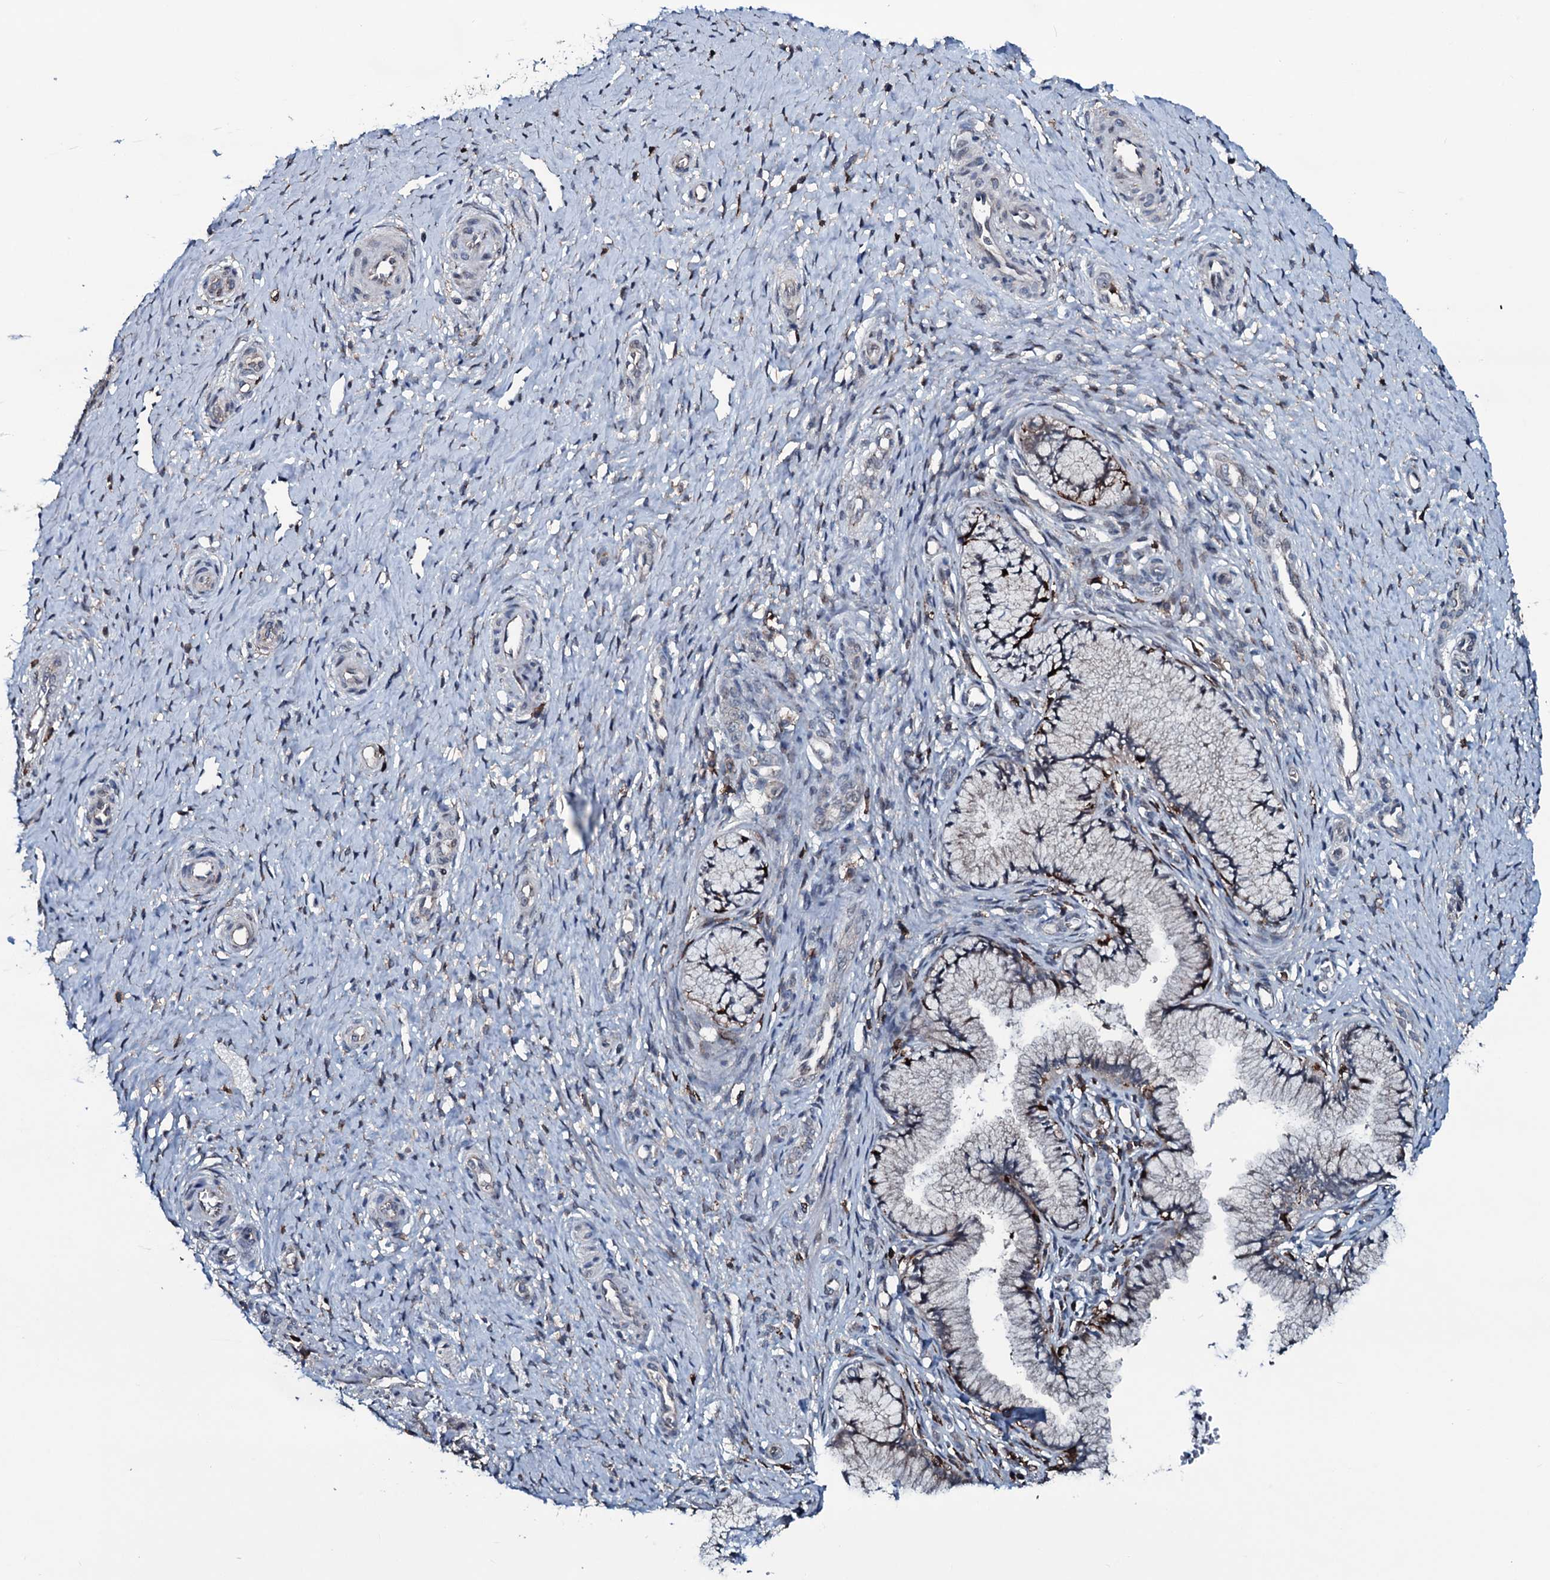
{"staining": {"intensity": "weak", "quantity": "25%-75%", "location": "cytoplasmic/membranous"}, "tissue": "cervix", "cell_type": "Glandular cells", "image_type": "normal", "snomed": [{"axis": "morphology", "description": "Normal tissue, NOS"}, {"axis": "topography", "description": "Cervix"}], "caption": "Immunohistochemical staining of unremarkable human cervix displays 25%-75% levels of weak cytoplasmic/membranous protein expression in approximately 25%-75% of glandular cells. Nuclei are stained in blue.", "gene": "OGFOD2", "patient": {"sex": "female", "age": 36}}